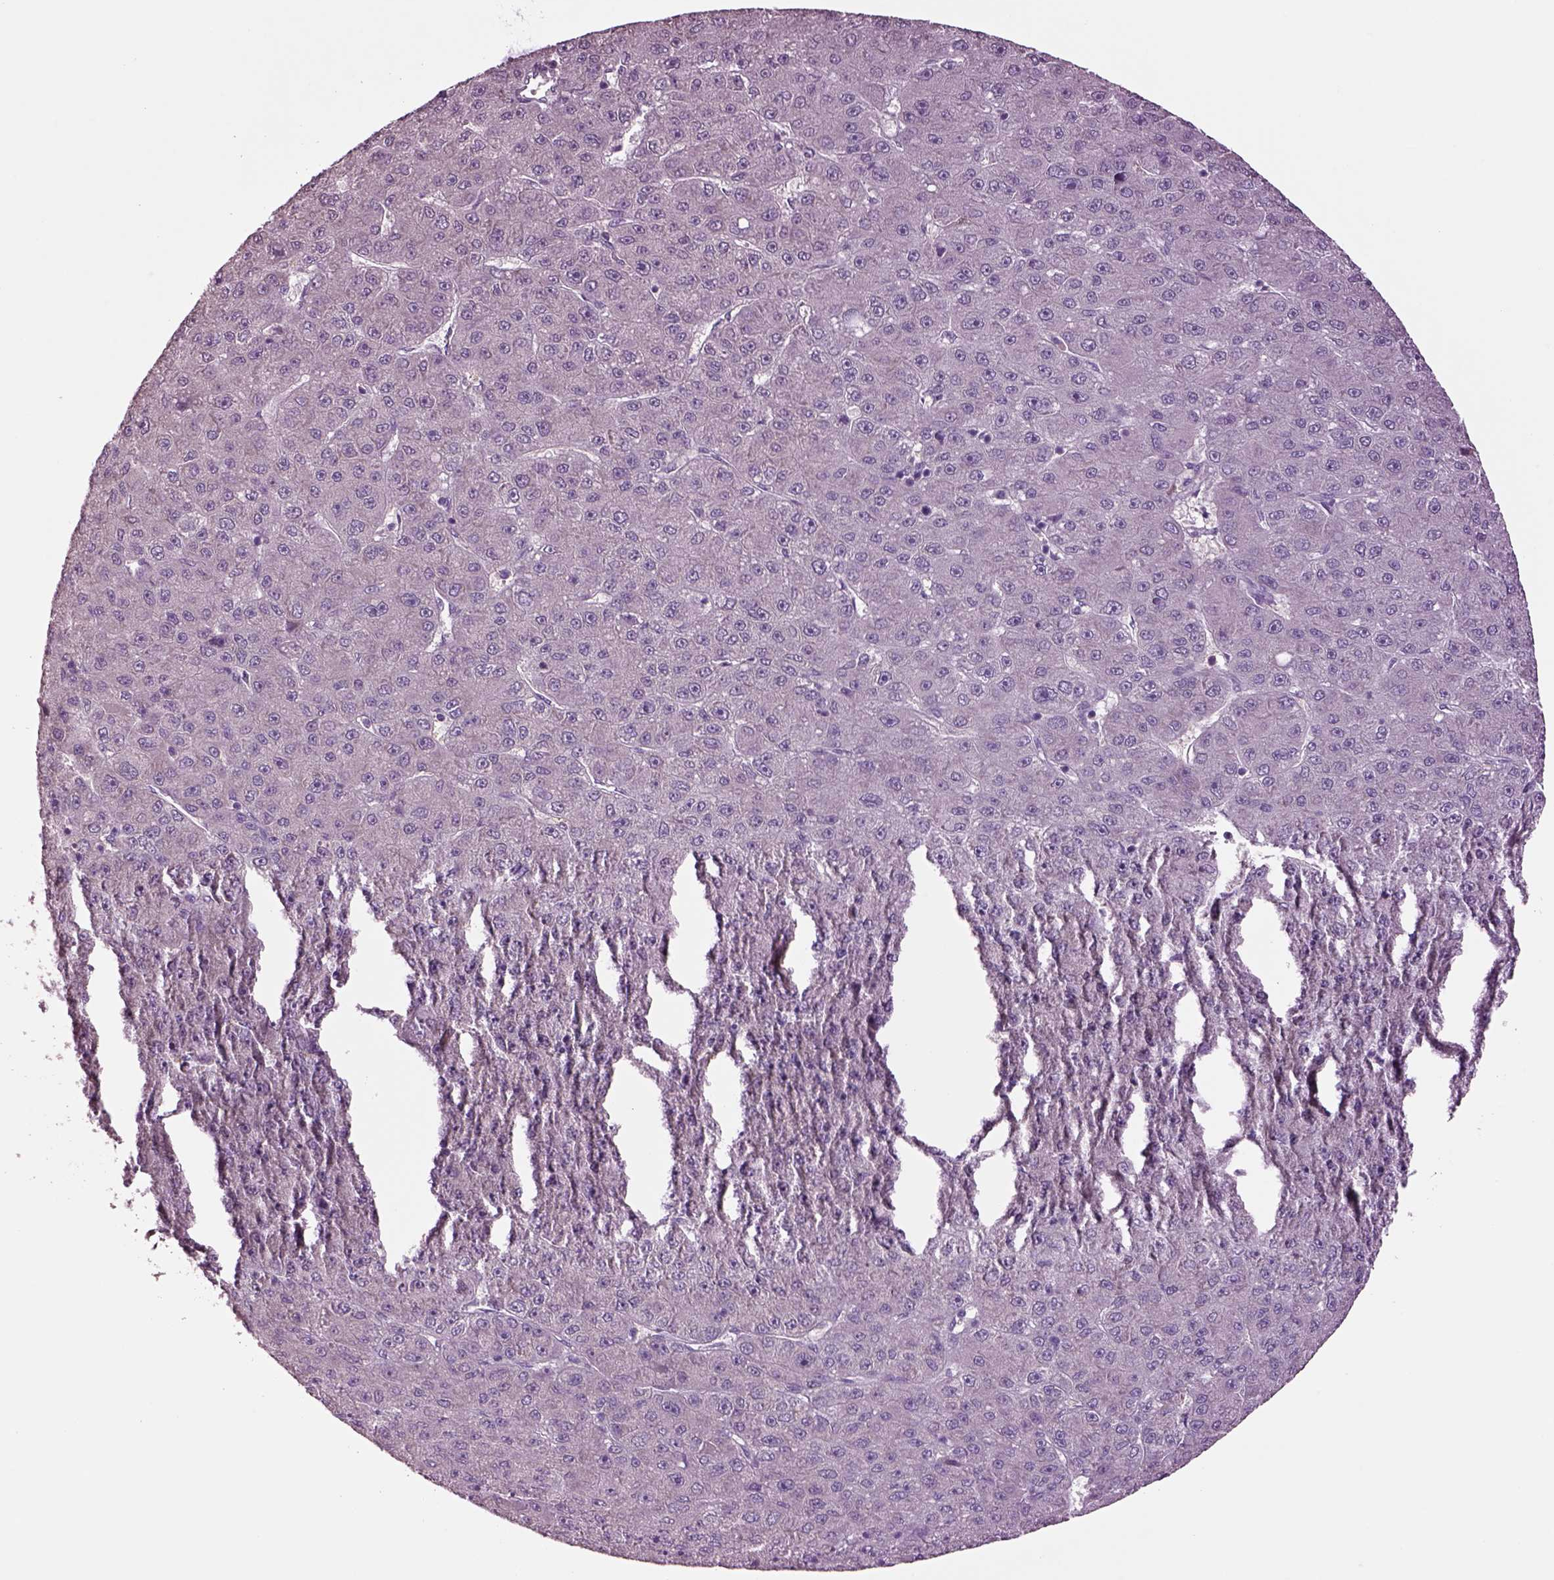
{"staining": {"intensity": "negative", "quantity": "none", "location": "none"}, "tissue": "liver cancer", "cell_type": "Tumor cells", "image_type": "cancer", "snomed": [{"axis": "morphology", "description": "Carcinoma, Hepatocellular, NOS"}, {"axis": "topography", "description": "Liver"}], "caption": "Tumor cells are negative for brown protein staining in liver cancer. (DAB IHC, high magnification).", "gene": "CLPSL1", "patient": {"sex": "male", "age": 67}}